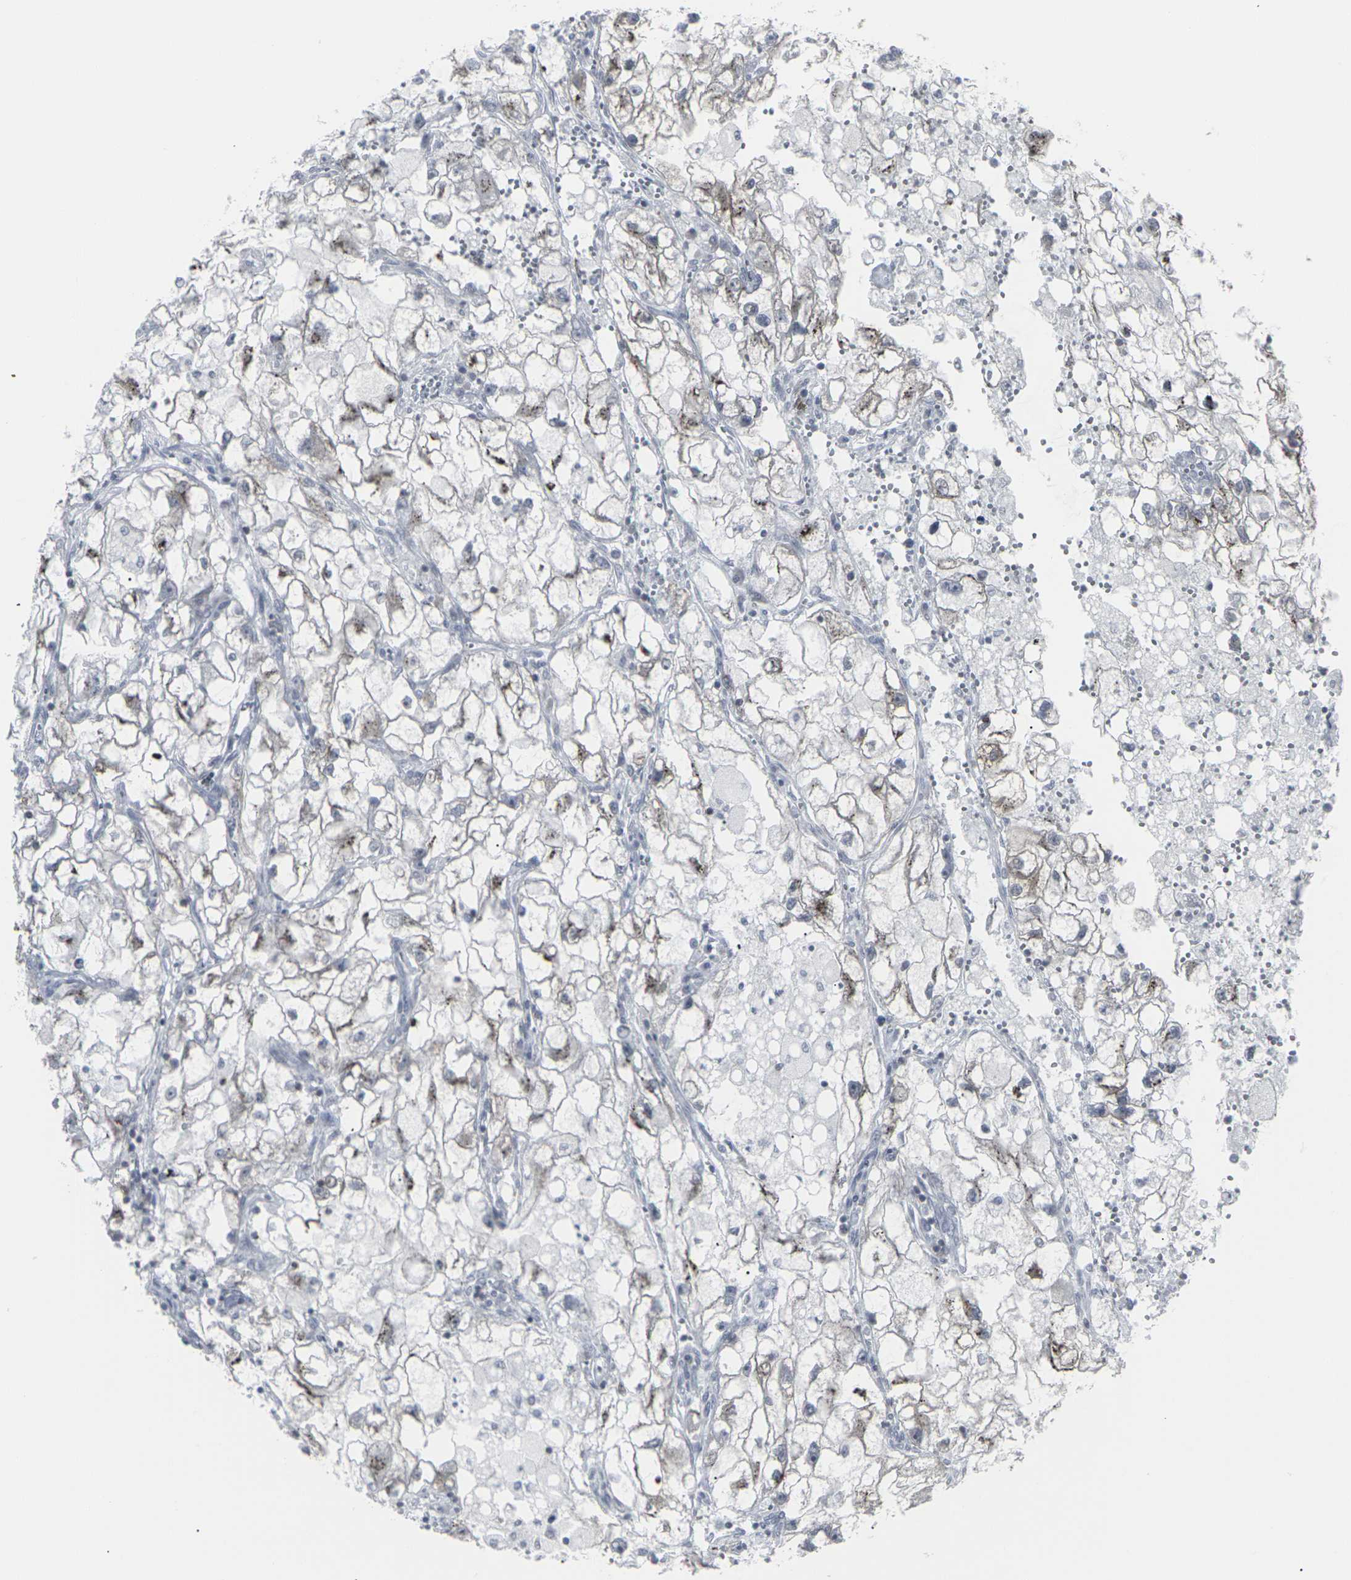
{"staining": {"intensity": "moderate", "quantity": "<25%", "location": "cytoplasmic/membranous"}, "tissue": "renal cancer", "cell_type": "Tumor cells", "image_type": "cancer", "snomed": [{"axis": "morphology", "description": "Adenocarcinoma, NOS"}, {"axis": "topography", "description": "Kidney"}], "caption": "Tumor cells demonstrate moderate cytoplasmic/membranous positivity in about <25% of cells in renal cancer. The staining is performed using DAB (3,3'-diaminobenzidine) brown chromogen to label protein expression. The nuclei are counter-stained blue using hematoxylin.", "gene": "APOBEC2", "patient": {"sex": "female", "age": 70}}